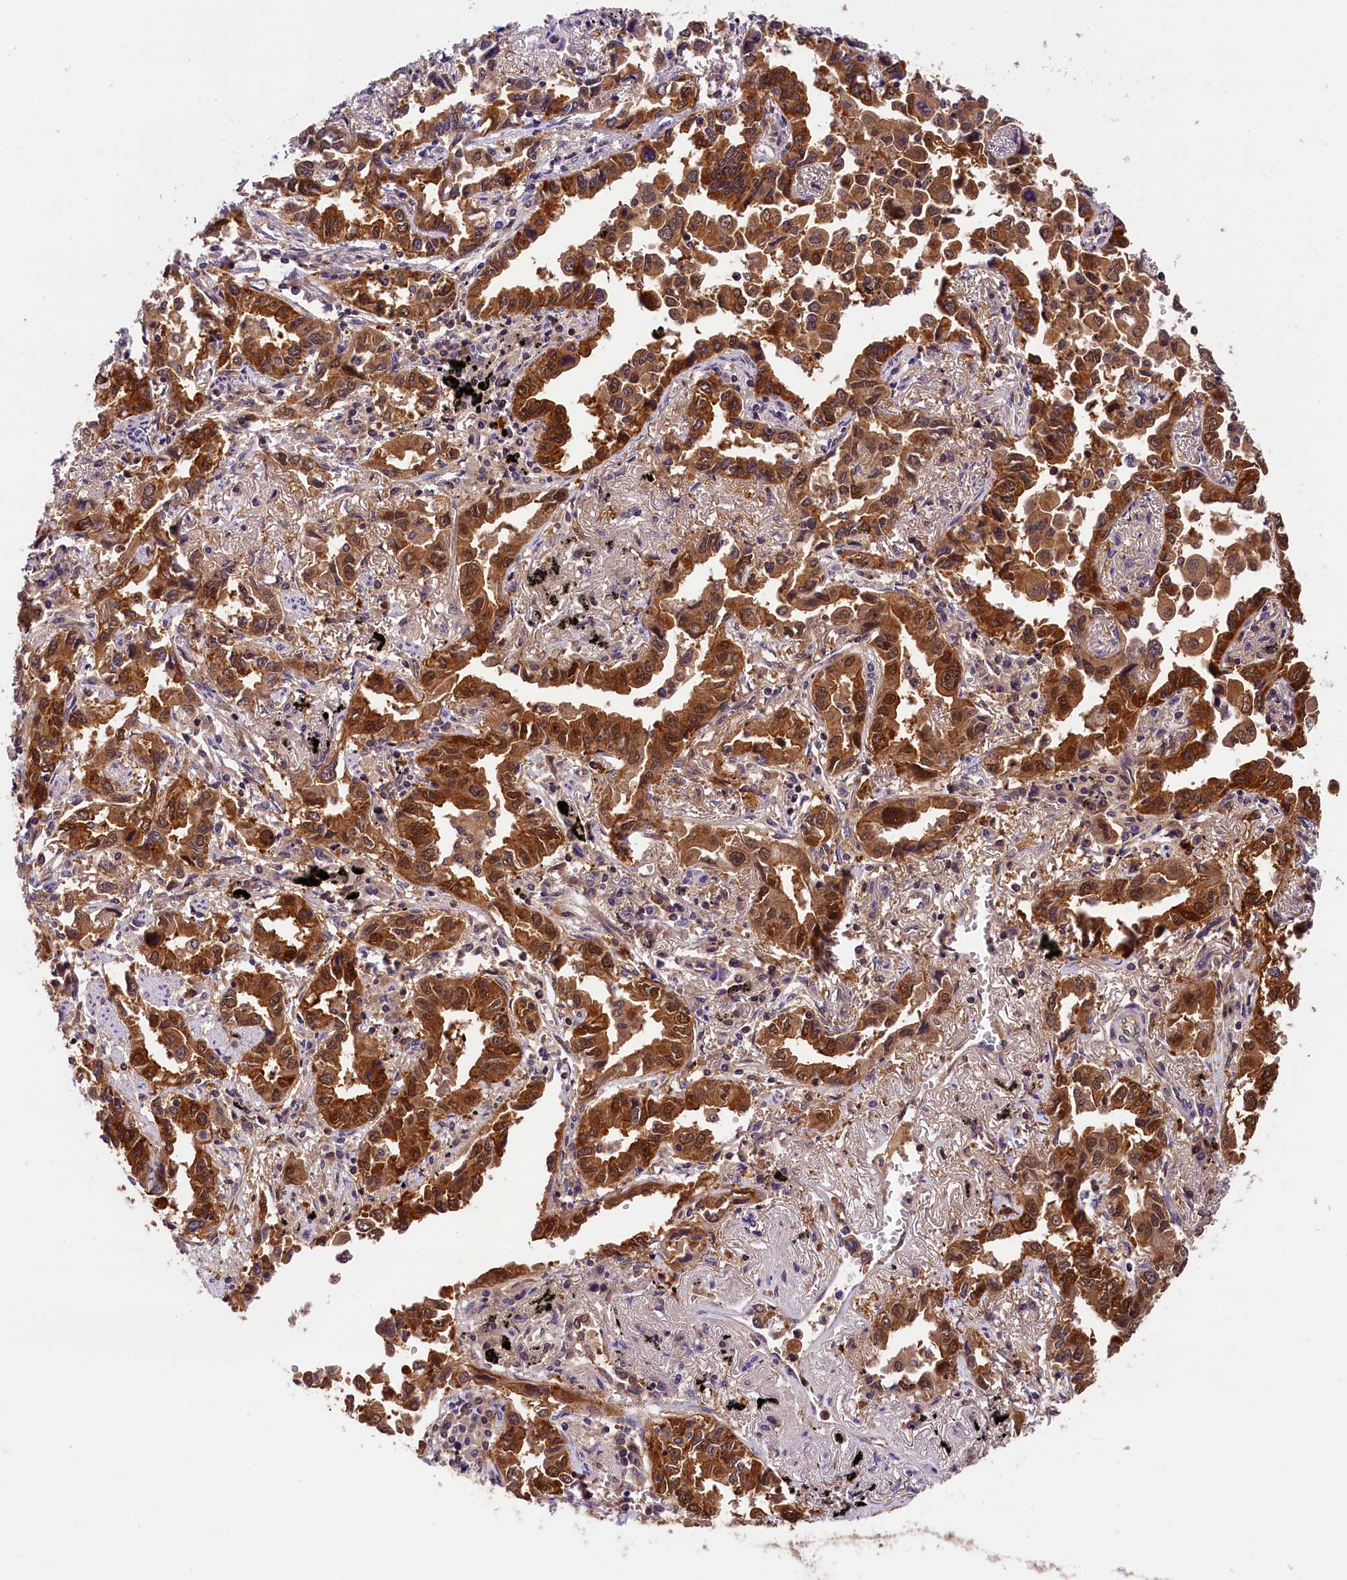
{"staining": {"intensity": "strong", "quantity": ">75%", "location": "cytoplasmic/membranous,nuclear"}, "tissue": "lung cancer", "cell_type": "Tumor cells", "image_type": "cancer", "snomed": [{"axis": "morphology", "description": "Adenocarcinoma, NOS"}, {"axis": "topography", "description": "Lung"}], "caption": "Protein expression by immunohistochemistry demonstrates strong cytoplasmic/membranous and nuclear expression in about >75% of tumor cells in lung adenocarcinoma.", "gene": "EIF6", "patient": {"sex": "male", "age": 67}}